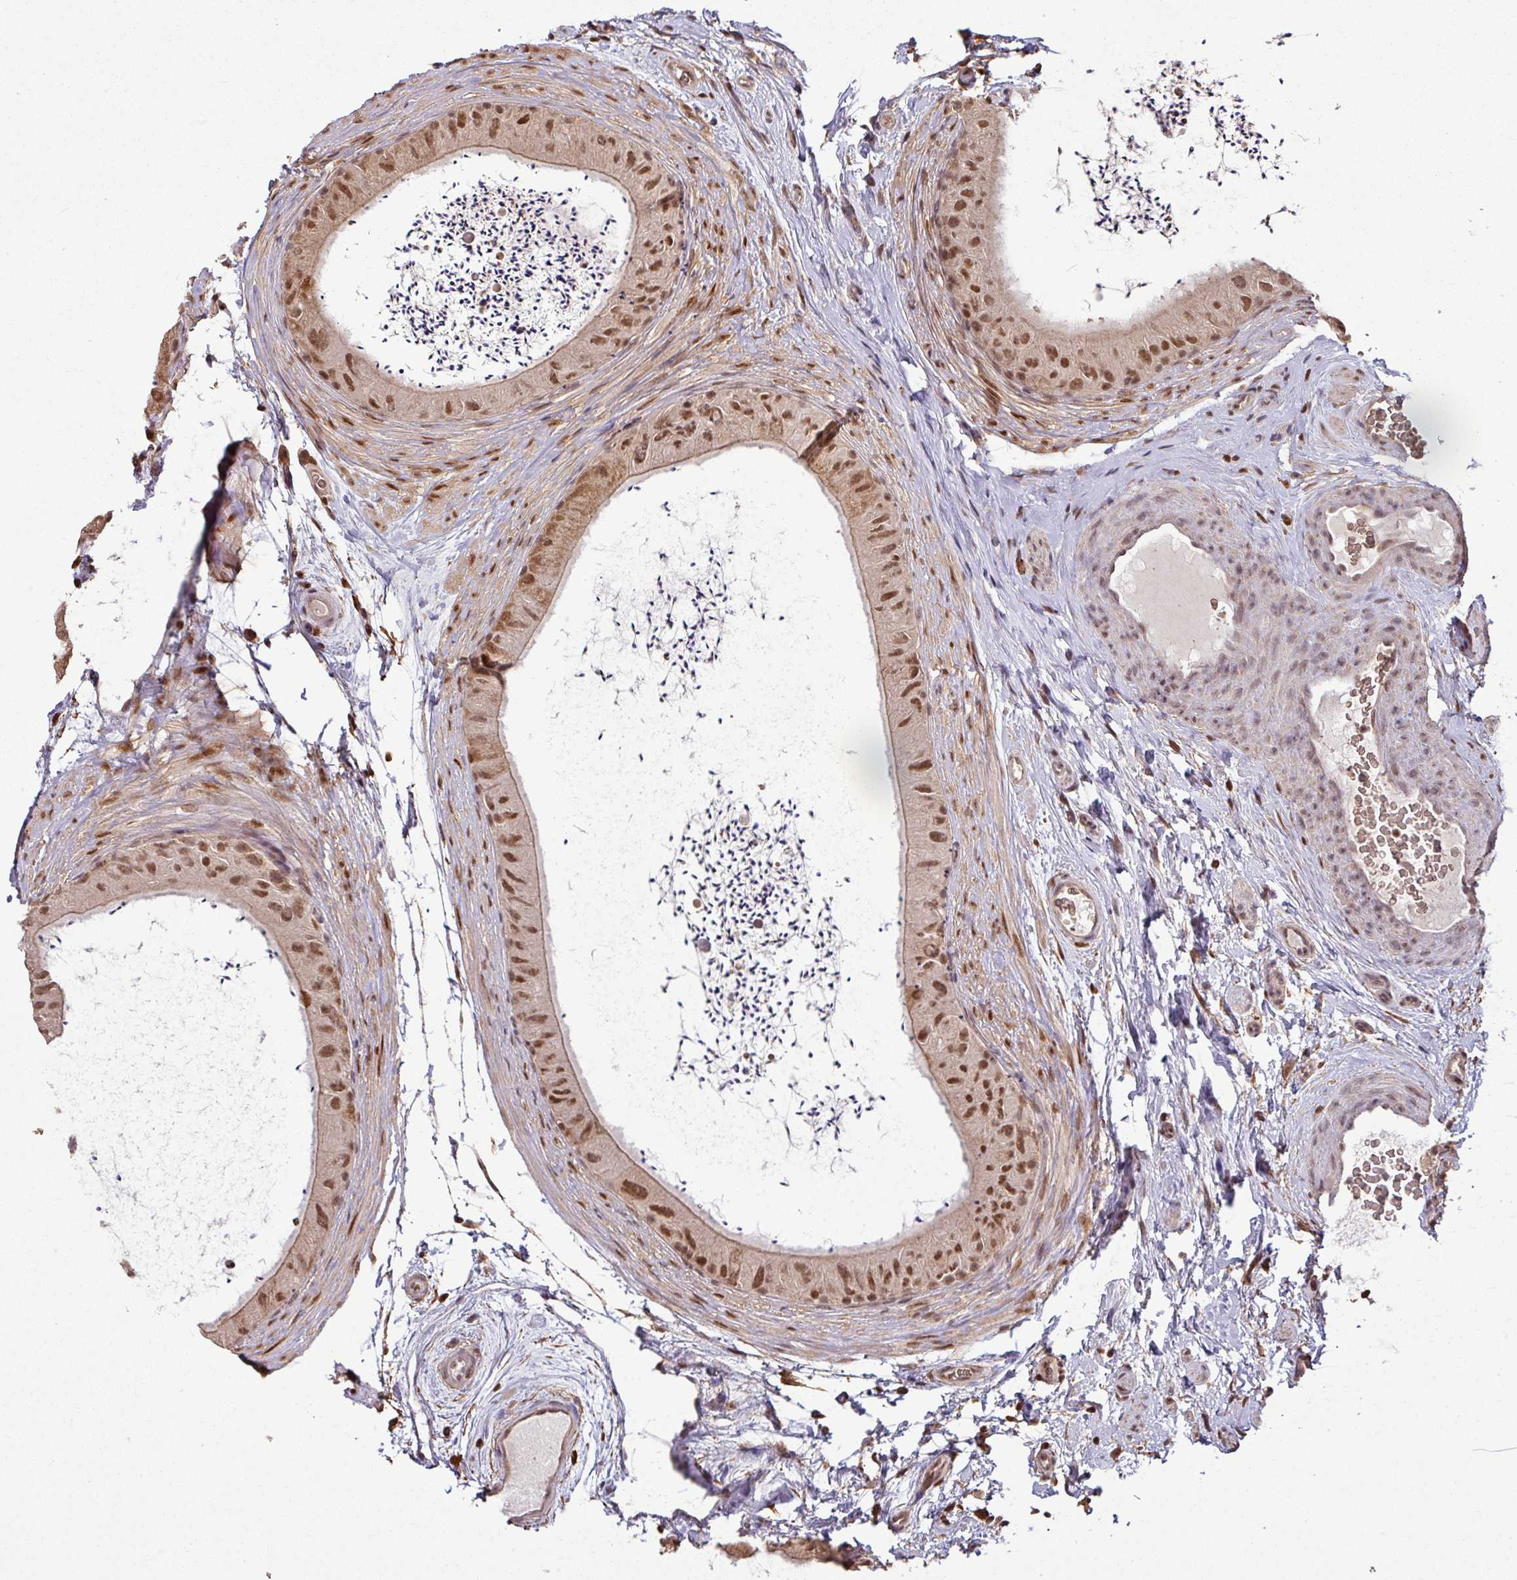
{"staining": {"intensity": "strong", "quantity": ">75%", "location": "nuclear"}, "tissue": "epididymis", "cell_type": "Glandular cells", "image_type": "normal", "snomed": [{"axis": "morphology", "description": "Normal tissue, NOS"}, {"axis": "topography", "description": "Epididymis"}], "caption": "About >75% of glandular cells in benign human epididymis demonstrate strong nuclear protein staining as visualized by brown immunohistochemical staining.", "gene": "PHF23", "patient": {"sex": "male", "age": 50}}